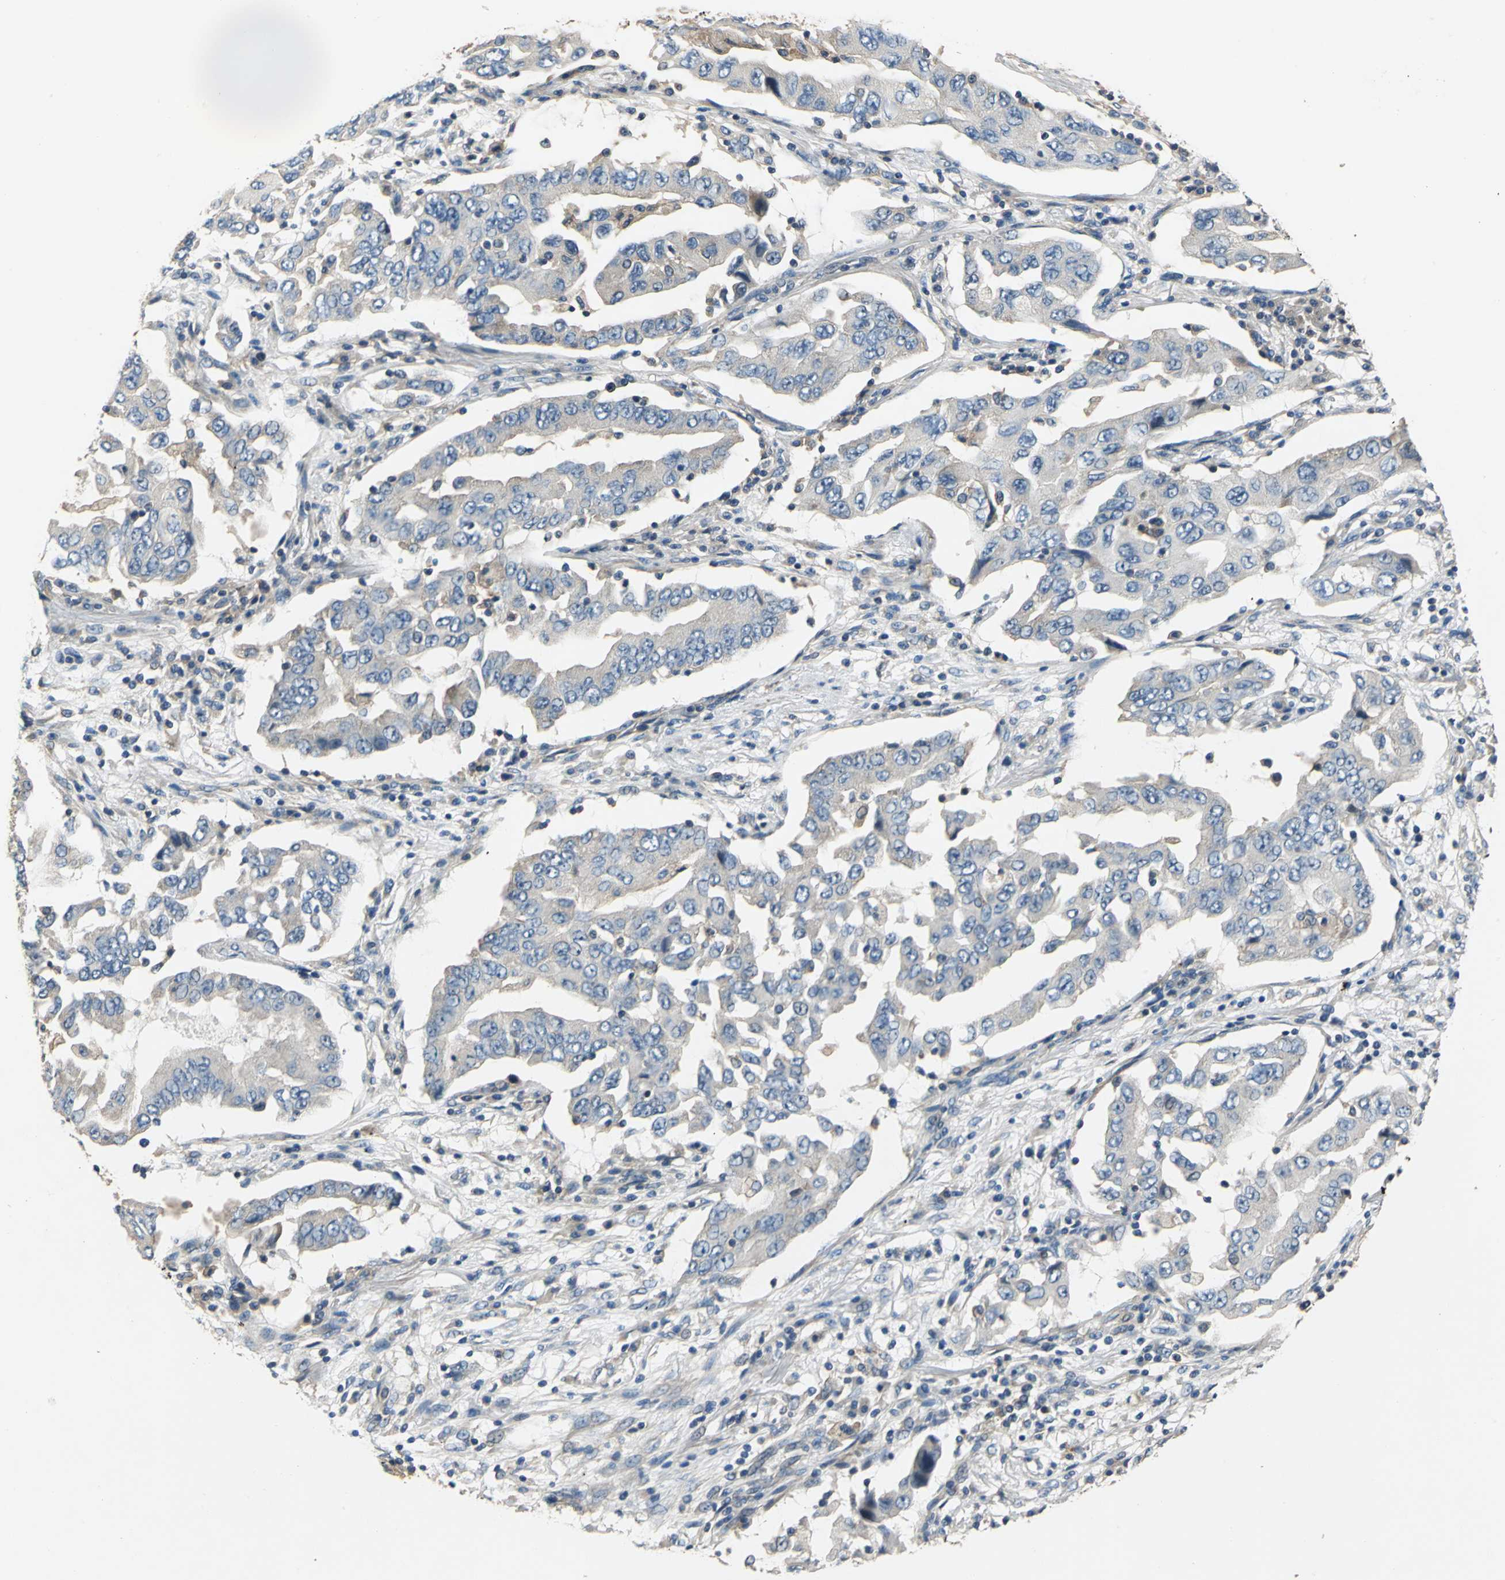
{"staining": {"intensity": "weak", "quantity": "<25%", "location": "cytoplasmic/membranous"}, "tissue": "lung cancer", "cell_type": "Tumor cells", "image_type": "cancer", "snomed": [{"axis": "morphology", "description": "Adenocarcinoma, NOS"}, {"axis": "topography", "description": "Lung"}], "caption": "Histopathology image shows no protein positivity in tumor cells of lung adenocarcinoma tissue.", "gene": "DDX3Y", "patient": {"sex": "female", "age": 65}}